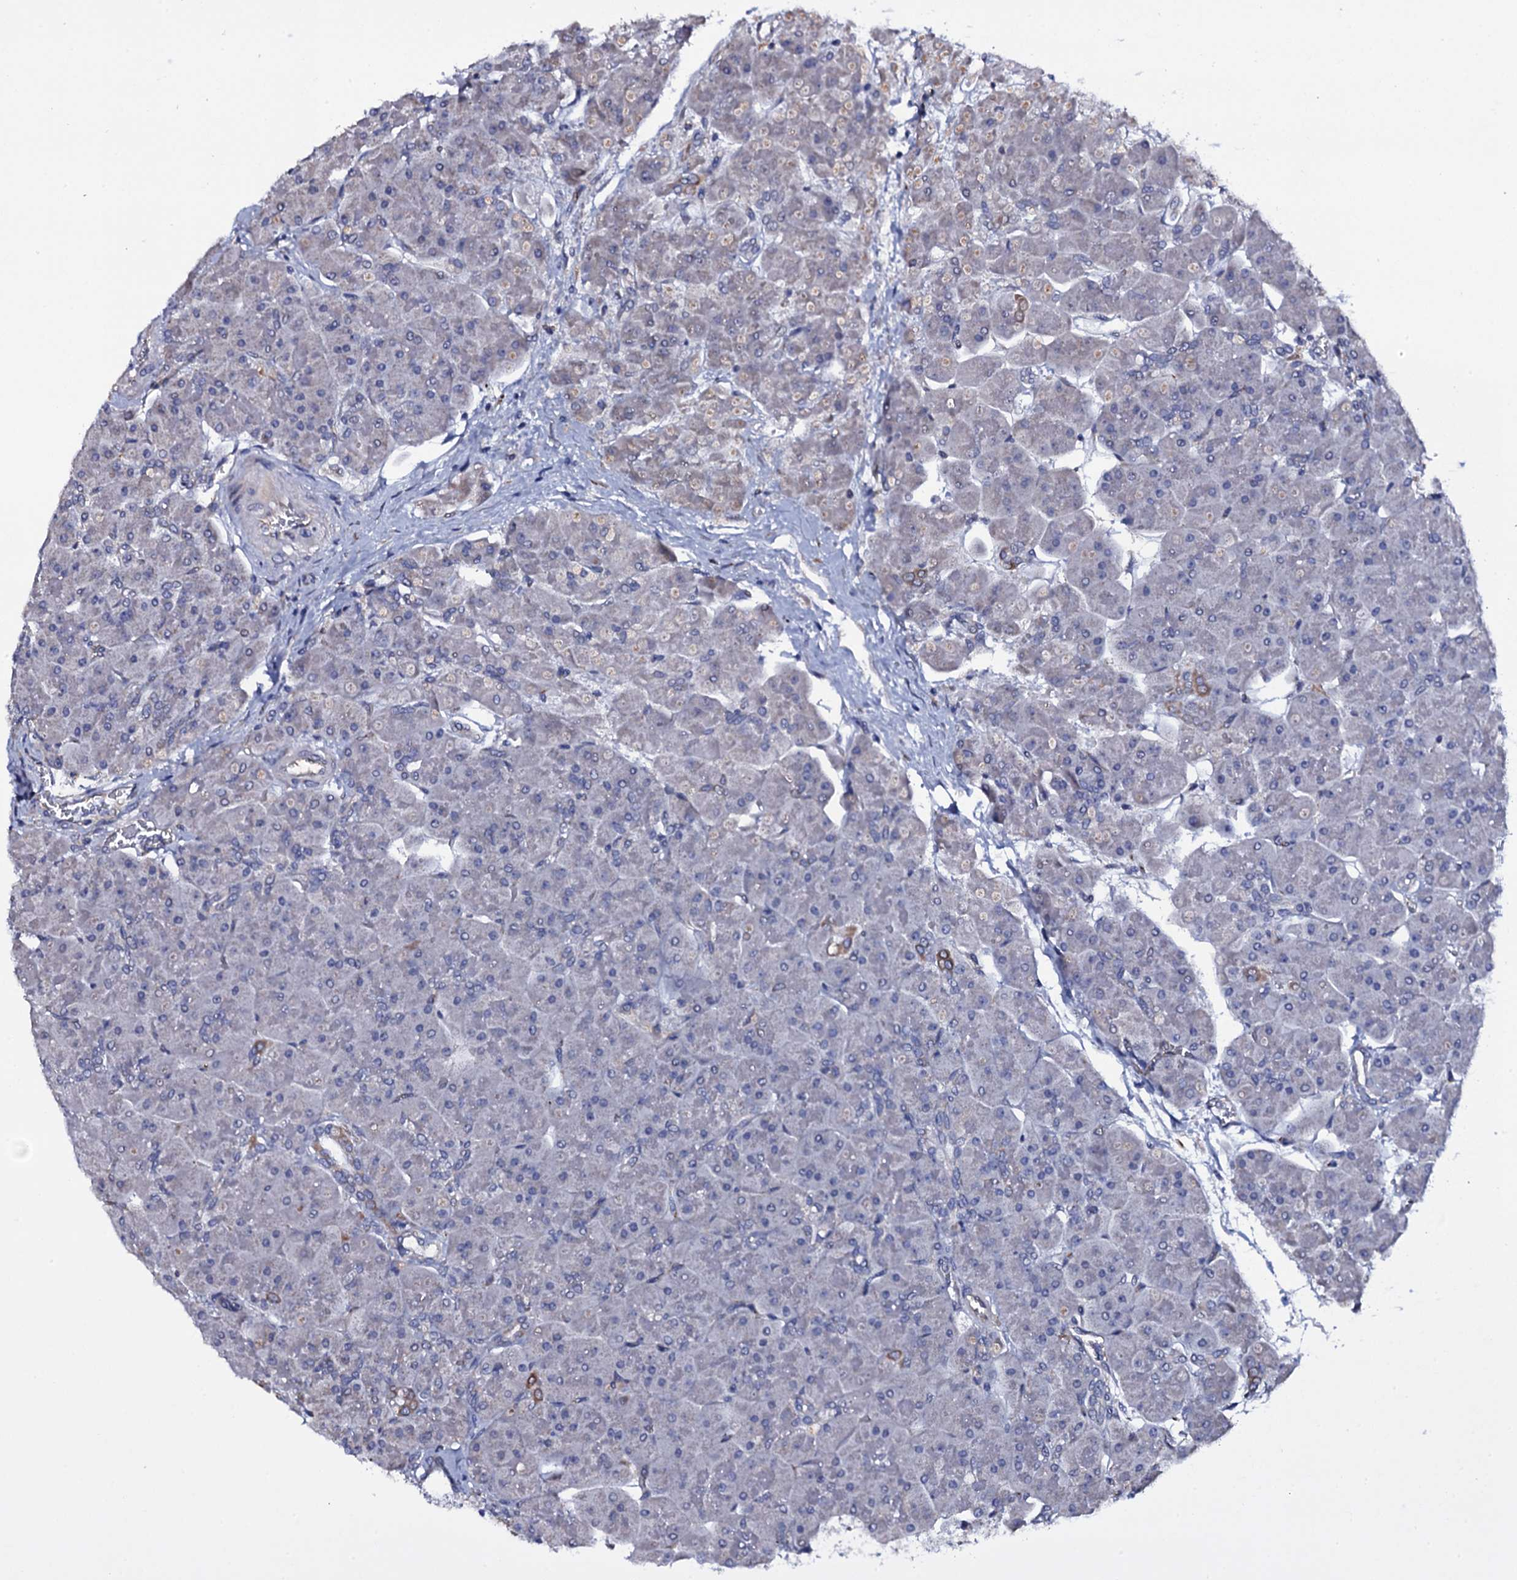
{"staining": {"intensity": "moderate", "quantity": "<25%", "location": "cytoplasmic/membranous"}, "tissue": "pancreas", "cell_type": "Exocrine glandular cells", "image_type": "normal", "snomed": [{"axis": "morphology", "description": "Normal tissue, NOS"}, {"axis": "topography", "description": "Pancreas"}], "caption": "Protein analysis of benign pancreas reveals moderate cytoplasmic/membranous expression in about <25% of exocrine glandular cells.", "gene": "GAREM1", "patient": {"sex": "male", "age": 66}}